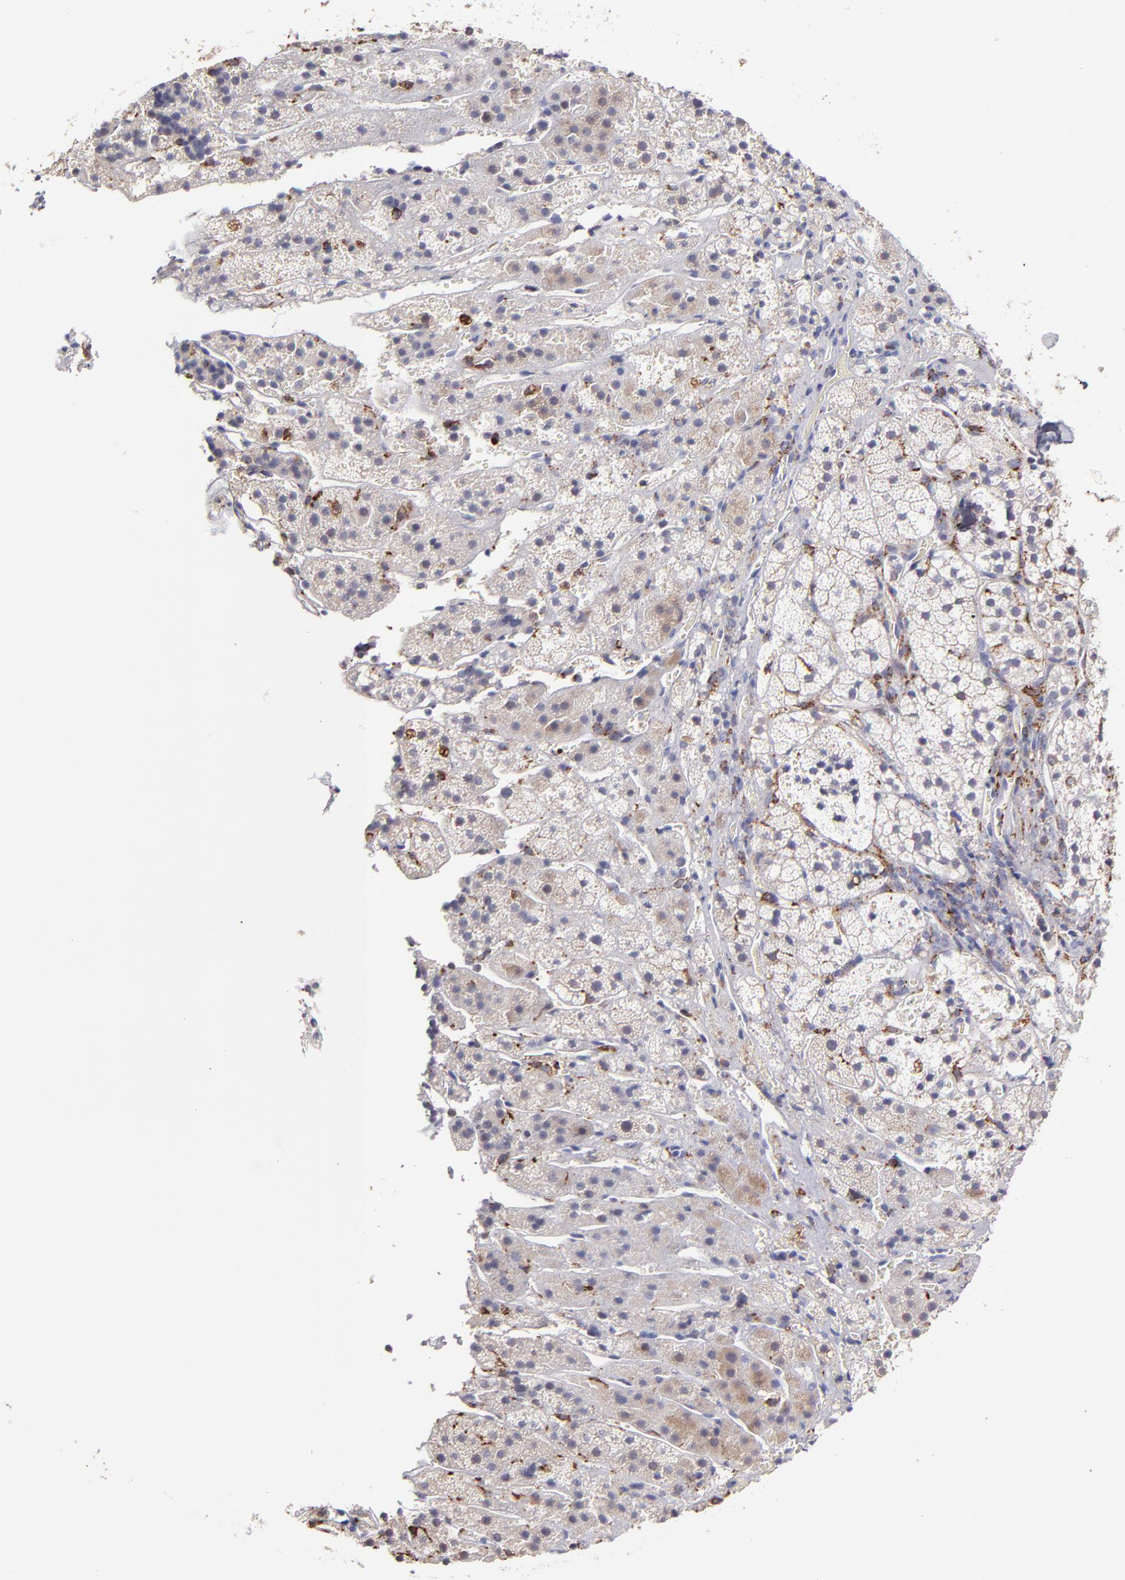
{"staining": {"intensity": "weak", "quantity": "<25%", "location": "cytoplasmic/membranous,nuclear"}, "tissue": "adrenal gland", "cell_type": "Glandular cells", "image_type": "normal", "snomed": [{"axis": "morphology", "description": "Normal tissue, NOS"}, {"axis": "topography", "description": "Adrenal gland"}], "caption": "Glandular cells are negative for protein expression in normal human adrenal gland. (DAB immunohistochemistry (IHC), high magnification).", "gene": "GLDC", "patient": {"sex": "female", "age": 44}}